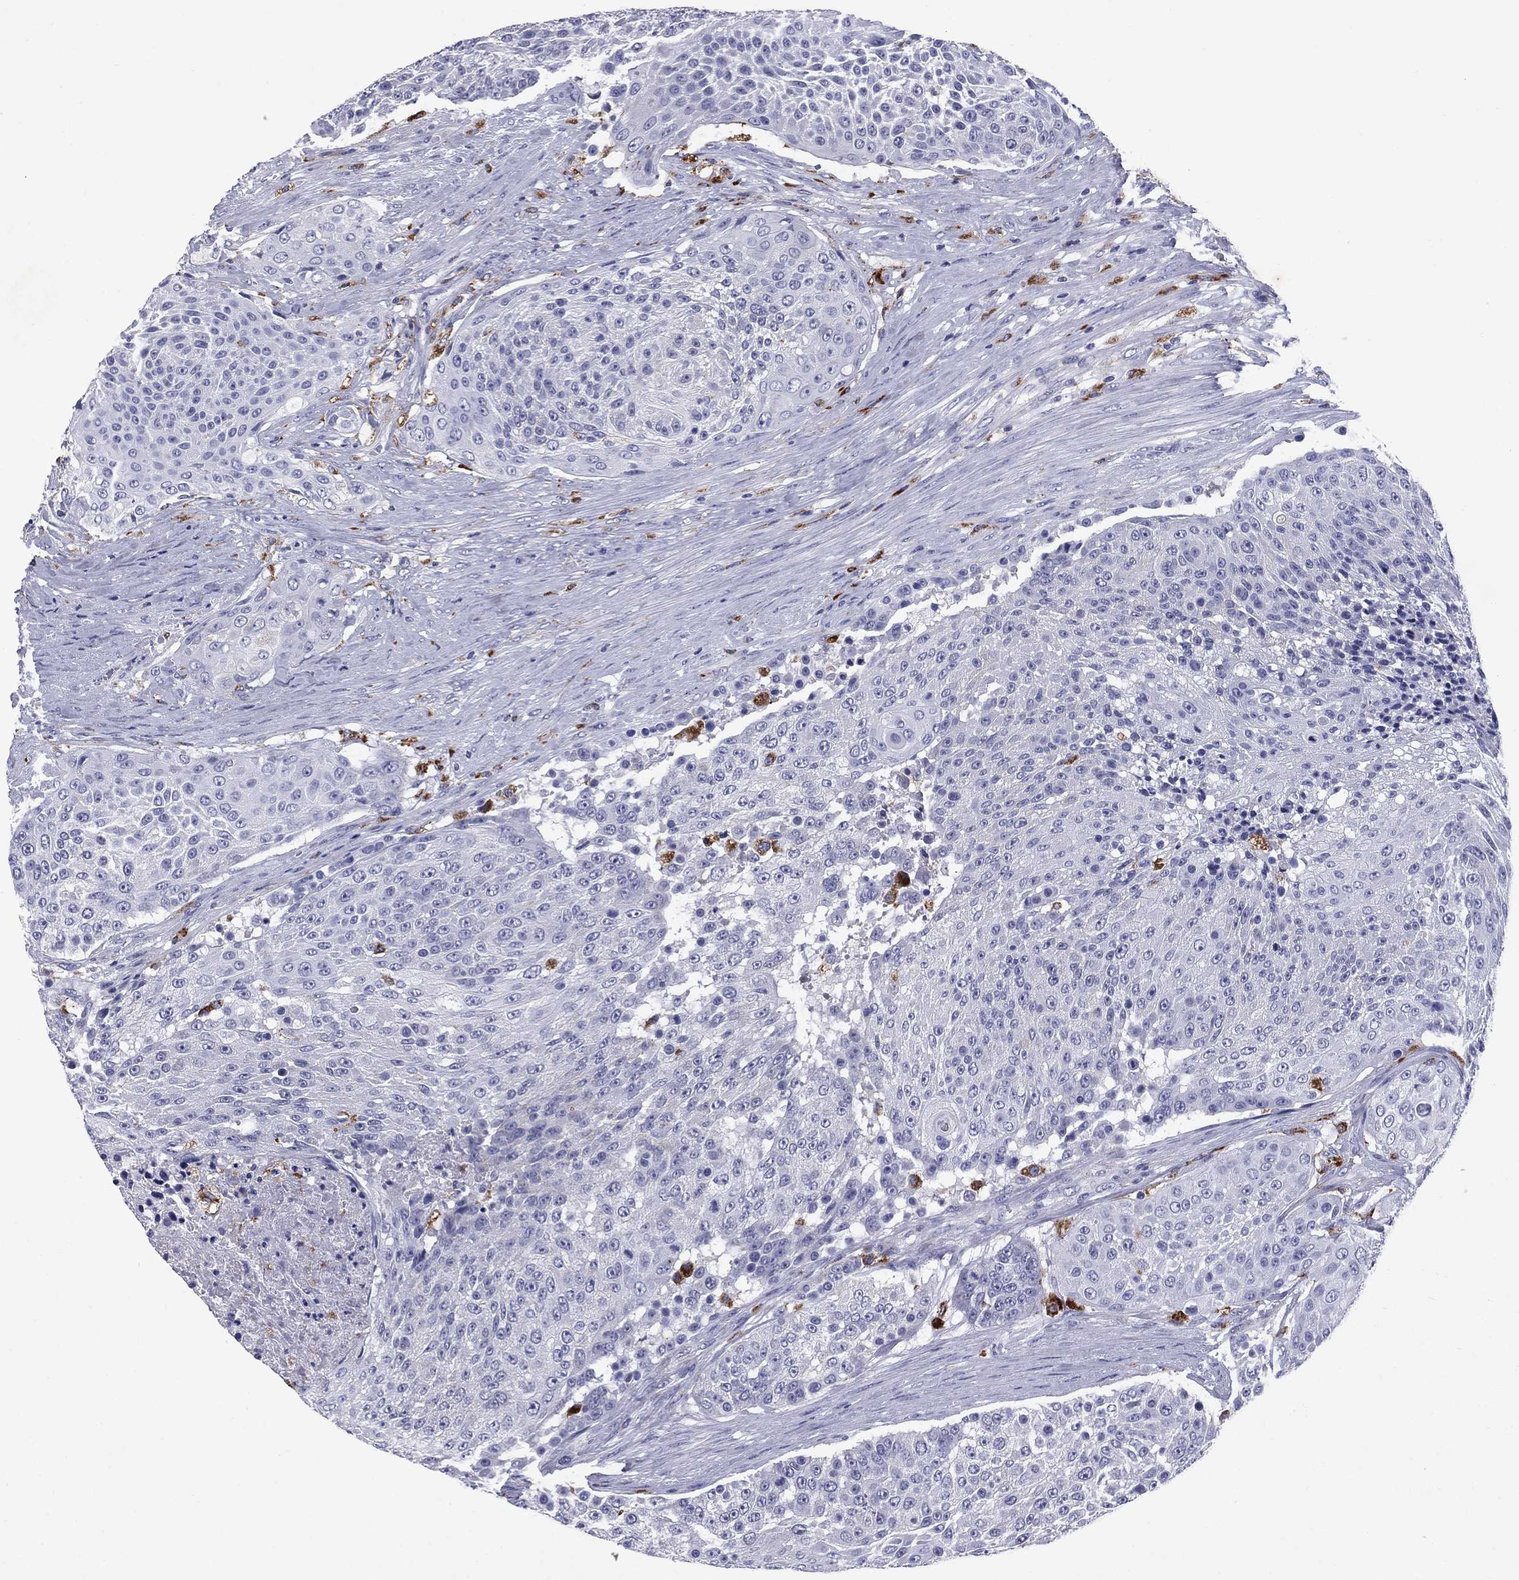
{"staining": {"intensity": "negative", "quantity": "none", "location": "none"}, "tissue": "urothelial cancer", "cell_type": "Tumor cells", "image_type": "cancer", "snomed": [{"axis": "morphology", "description": "Urothelial carcinoma, High grade"}, {"axis": "topography", "description": "Urinary bladder"}], "caption": "Immunohistochemical staining of urothelial carcinoma (high-grade) shows no significant positivity in tumor cells.", "gene": "MADCAM1", "patient": {"sex": "female", "age": 63}}